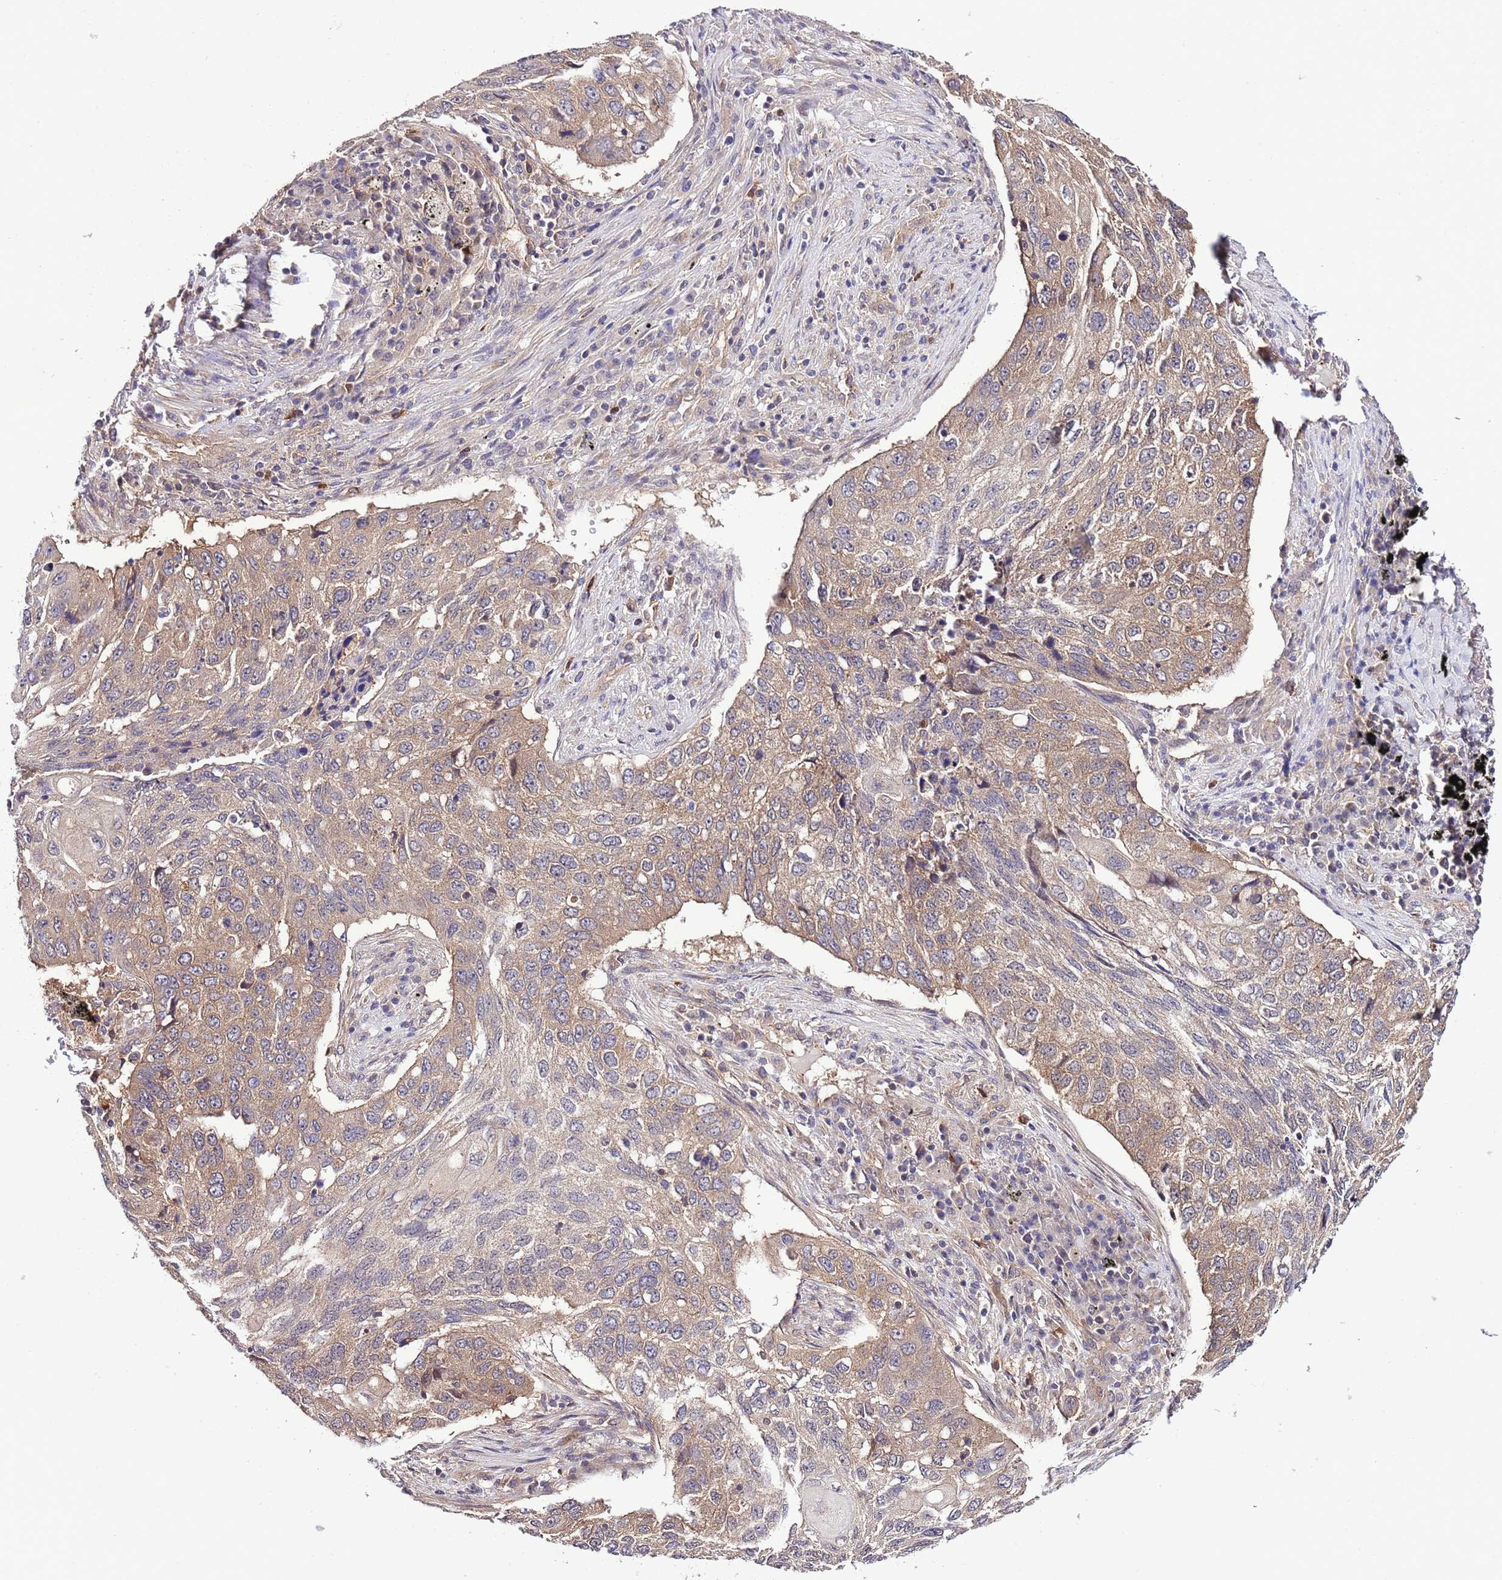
{"staining": {"intensity": "weak", "quantity": ">75%", "location": "cytoplasmic/membranous"}, "tissue": "lung cancer", "cell_type": "Tumor cells", "image_type": "cancer", "snomed": [{"axis": "morphology", "description": "Squamous cell carcinoma, NOS"}, {"axis": "topography", "description": "Lung"}], "caption": "There is low levels of weak cytoplasmic/membranous staining in tumor cells of squamous cell carcinoma (lung), as demonstrated by immunohistochemical staining (brown color).", "gene": "DONSON", "patient": {"sex": "female", "age": 63}}